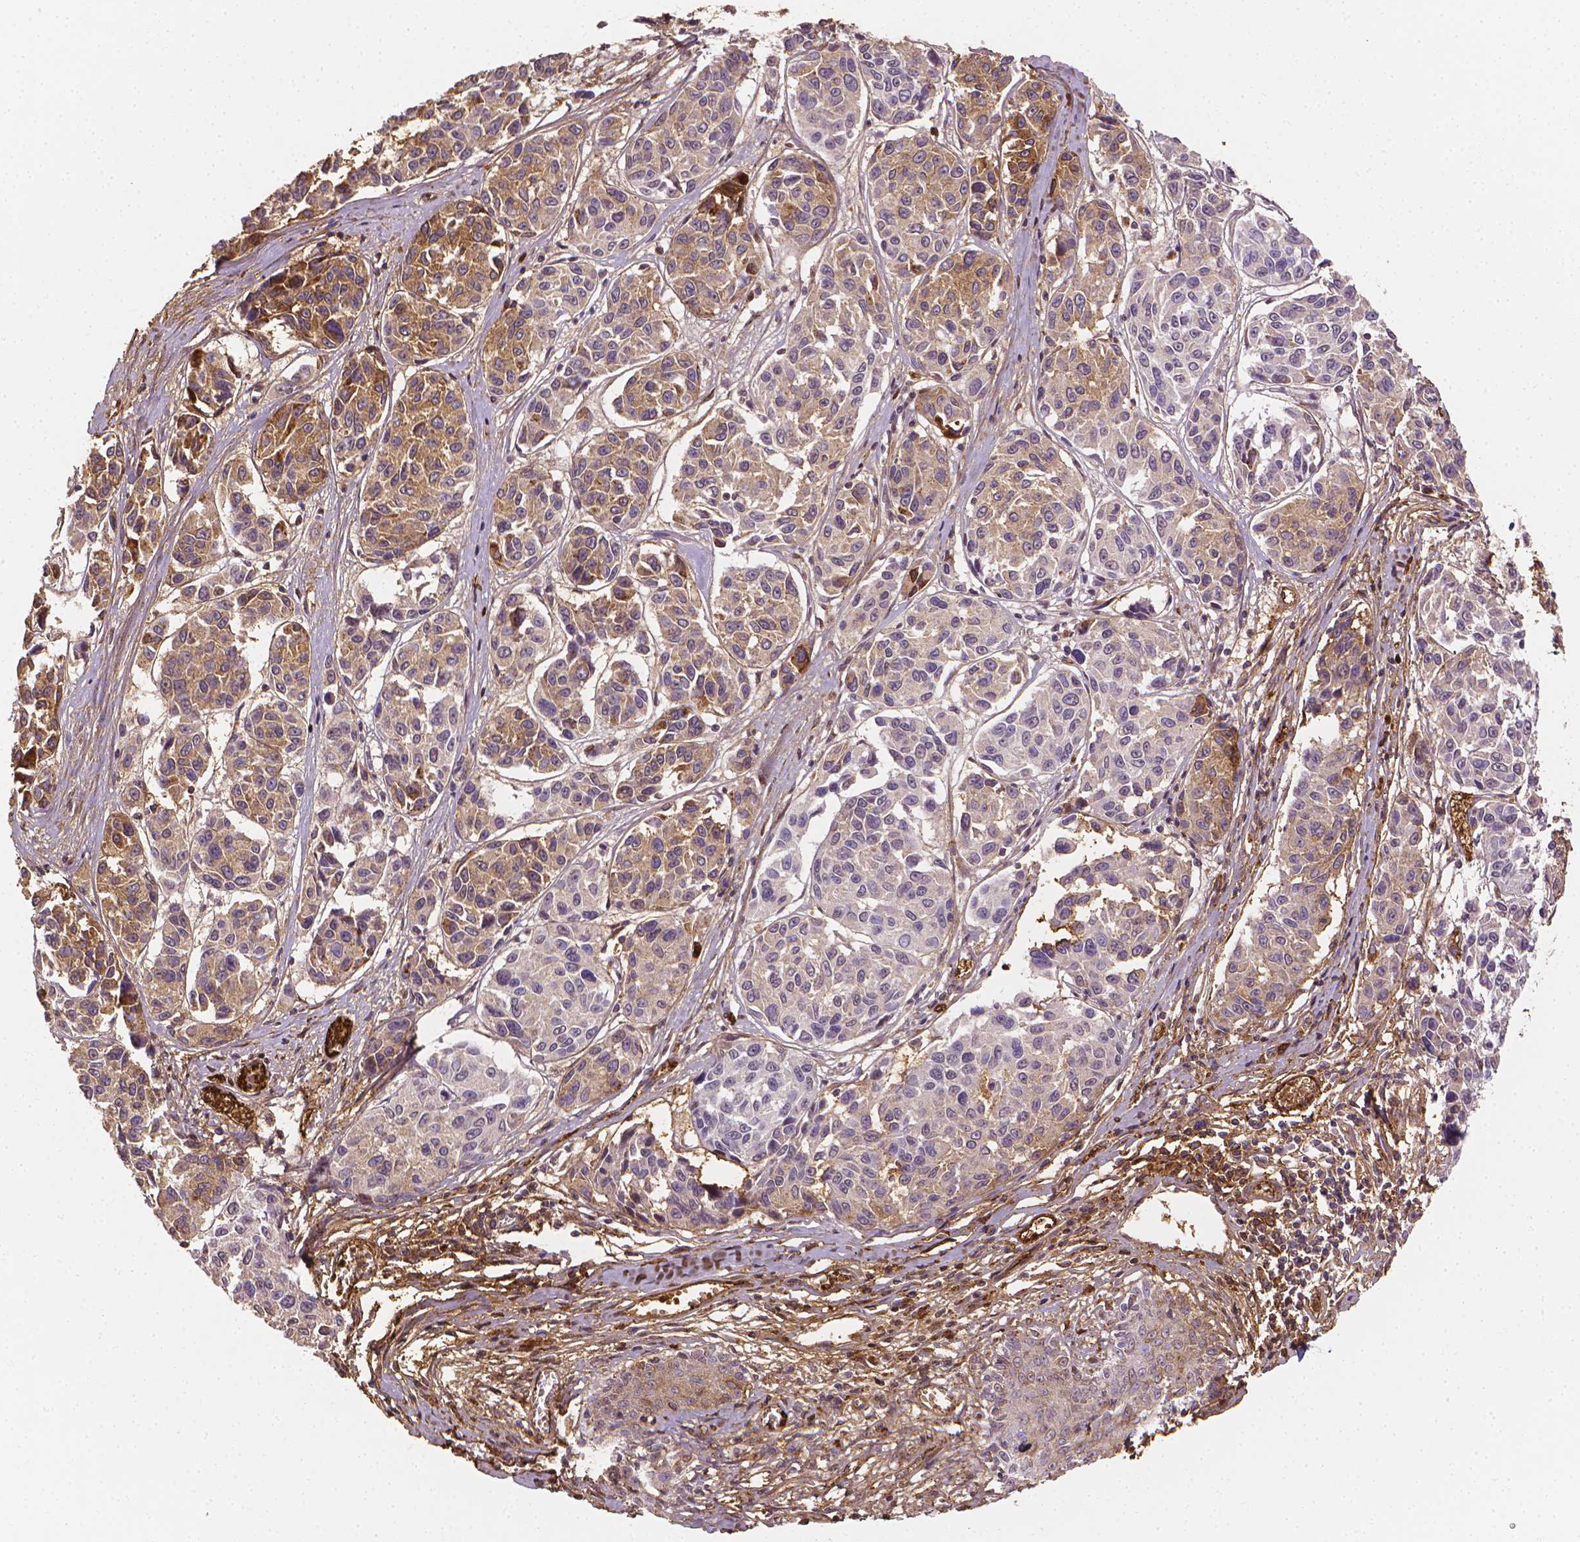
{"staining": {"intensity": "moderate", "quantity": "<25%", "location": "cytoplasmic/membranous"}, "tissue": "melanoma", "cell_type": "Tumor cells", "image_type": "cancer", "snomed": [{"axis": "morphology", "description": "Malignant melanoma, NOS"}, {"axis": "topography", "description": "Skin"}], "caption": "Moderate cytoplasmic/membranous staining for a protein is appreciated in about <25% of tumor cells of malignant melanoma using IHC.", "gene": "DCN", "patient": {"sex": "female", "age": 66}}